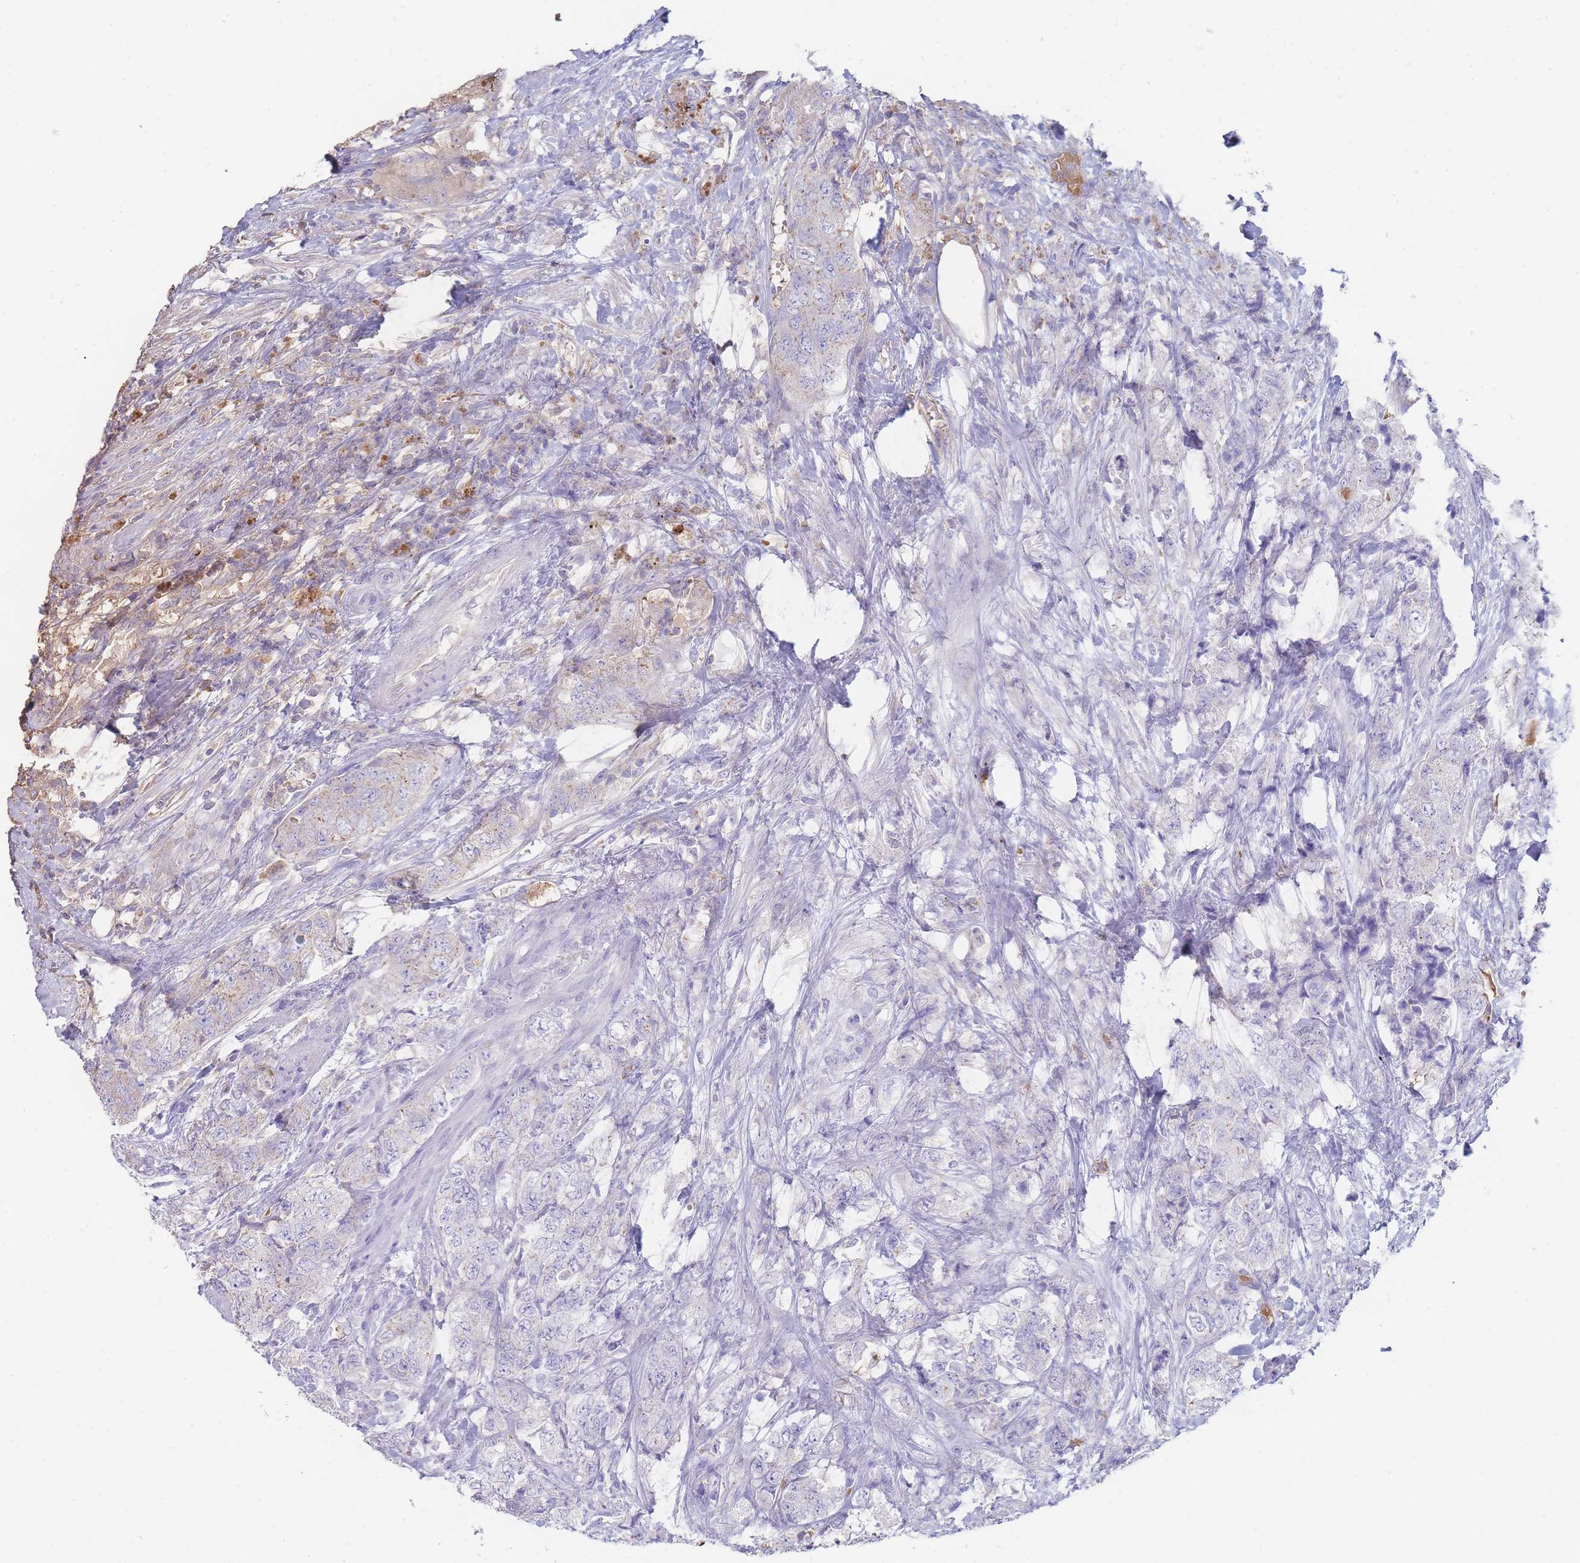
{"staining": {"intensity": "negative", "quantity": "none", "location": "none"}, "tissue": "urothelial cancer", "cell_type": "Tumor cells", "image_type": "cancer", "snomed": [{"axis": "morphology", "description": "Urothelial carcinoma, High grade"}, {"axis": "topography", "description": "Urinary bladder"}], "caption": "Immunohistochemistry of human high-grade urothelial carcinoma exhibits no expression in tumor cells.", "gene": "HBG2", "patient": {"sex": "female", "age": 78}}